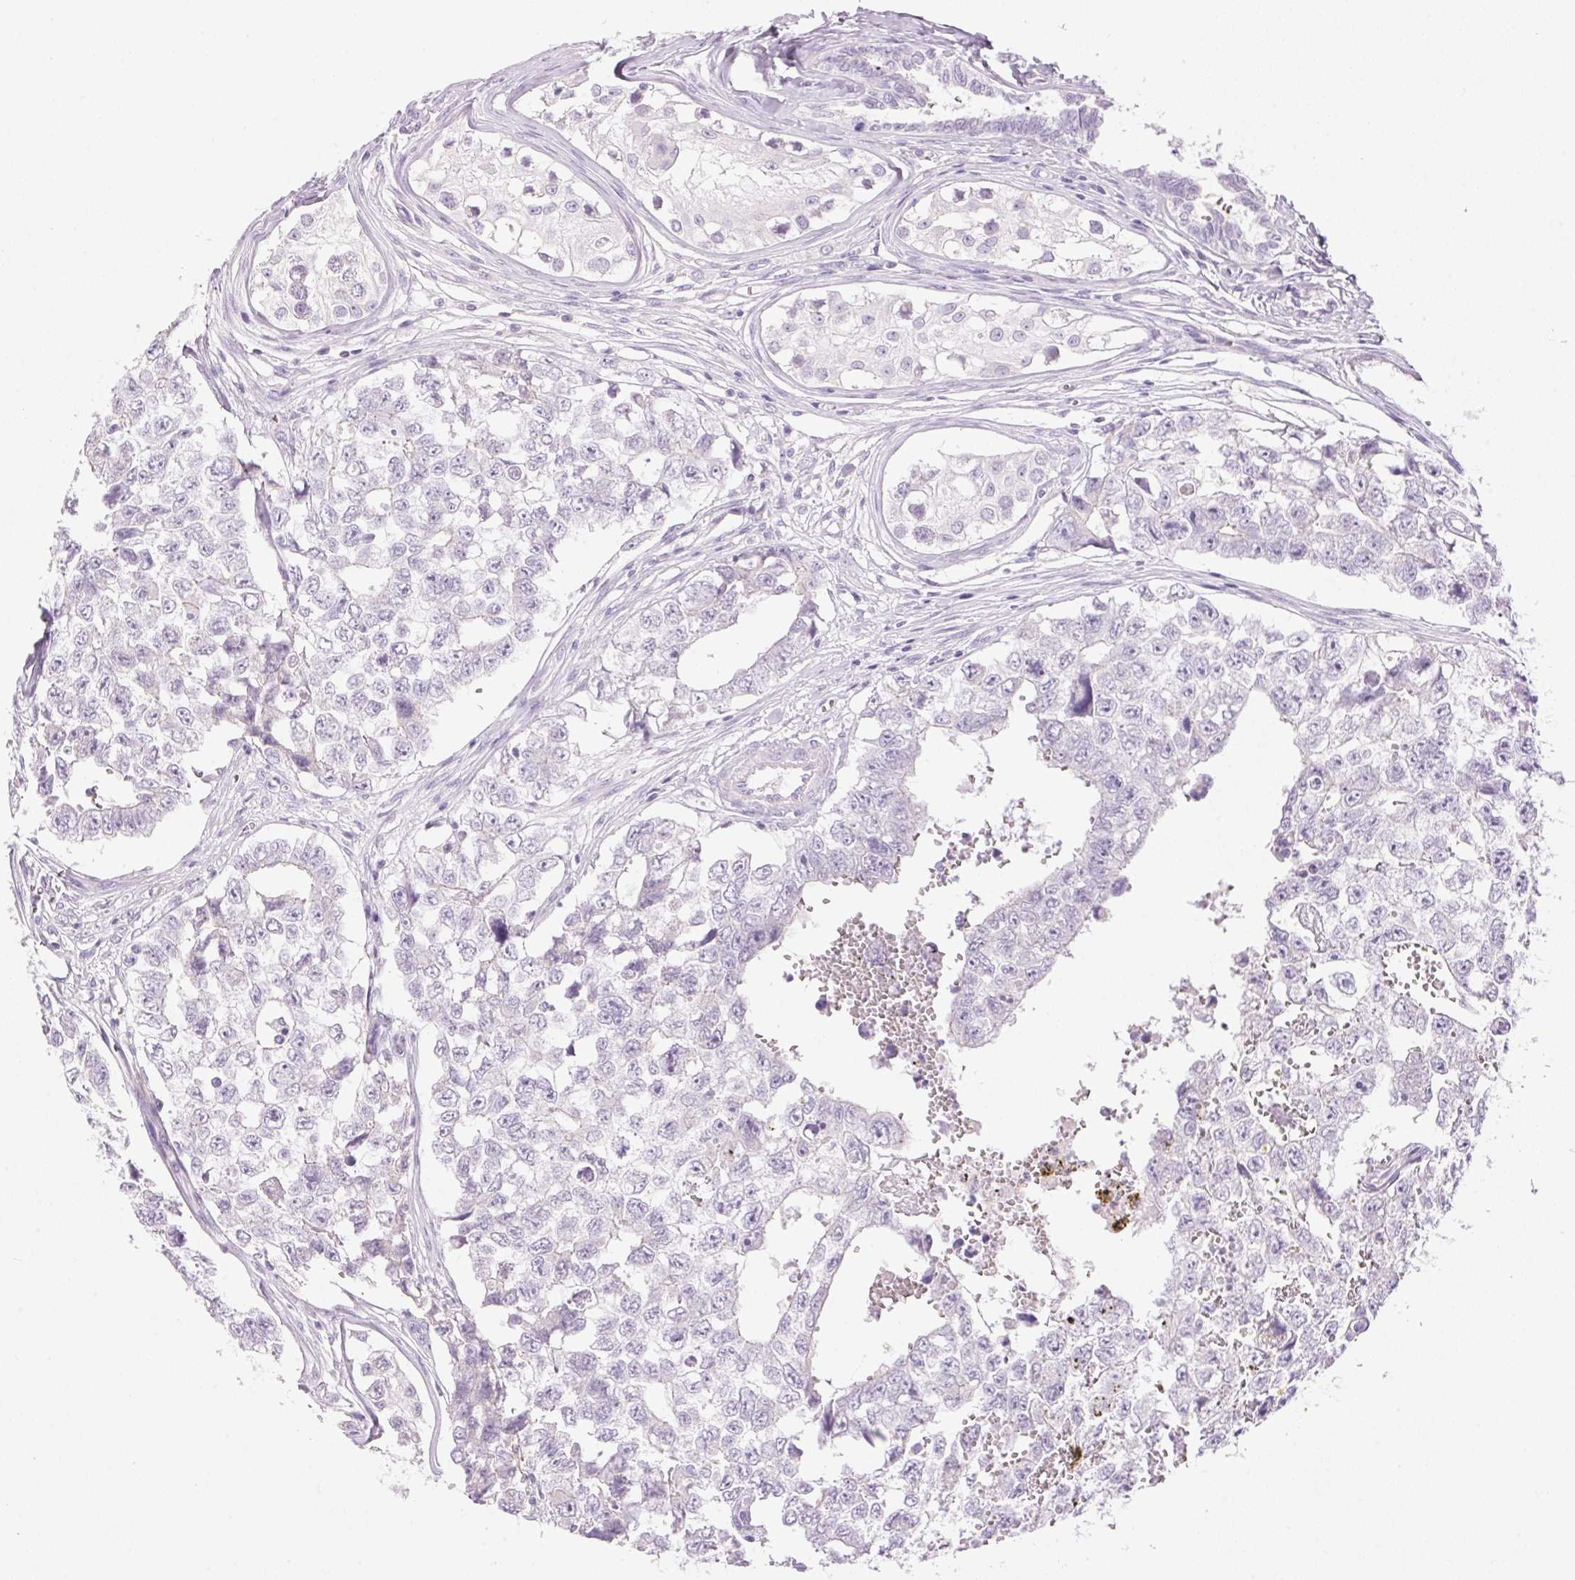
{"staining": {"intensity": "negative", "quantity": "none", "location": "none"}, "tissue": "testis cancer", "cell_type": "Tumor cells", "image_type": "cancer", "snomed": [{"axis": "morphology", "description": "Carcinoma, Embryonal, NOS"}, {"axis": "topography", "description": "Testis"}], "caption": "Tumor cells show no significant protein expression in embryonal carcinoma (testis).", "gene": "HSD17B2", "patient": {"sex": "male", "age": 18}}